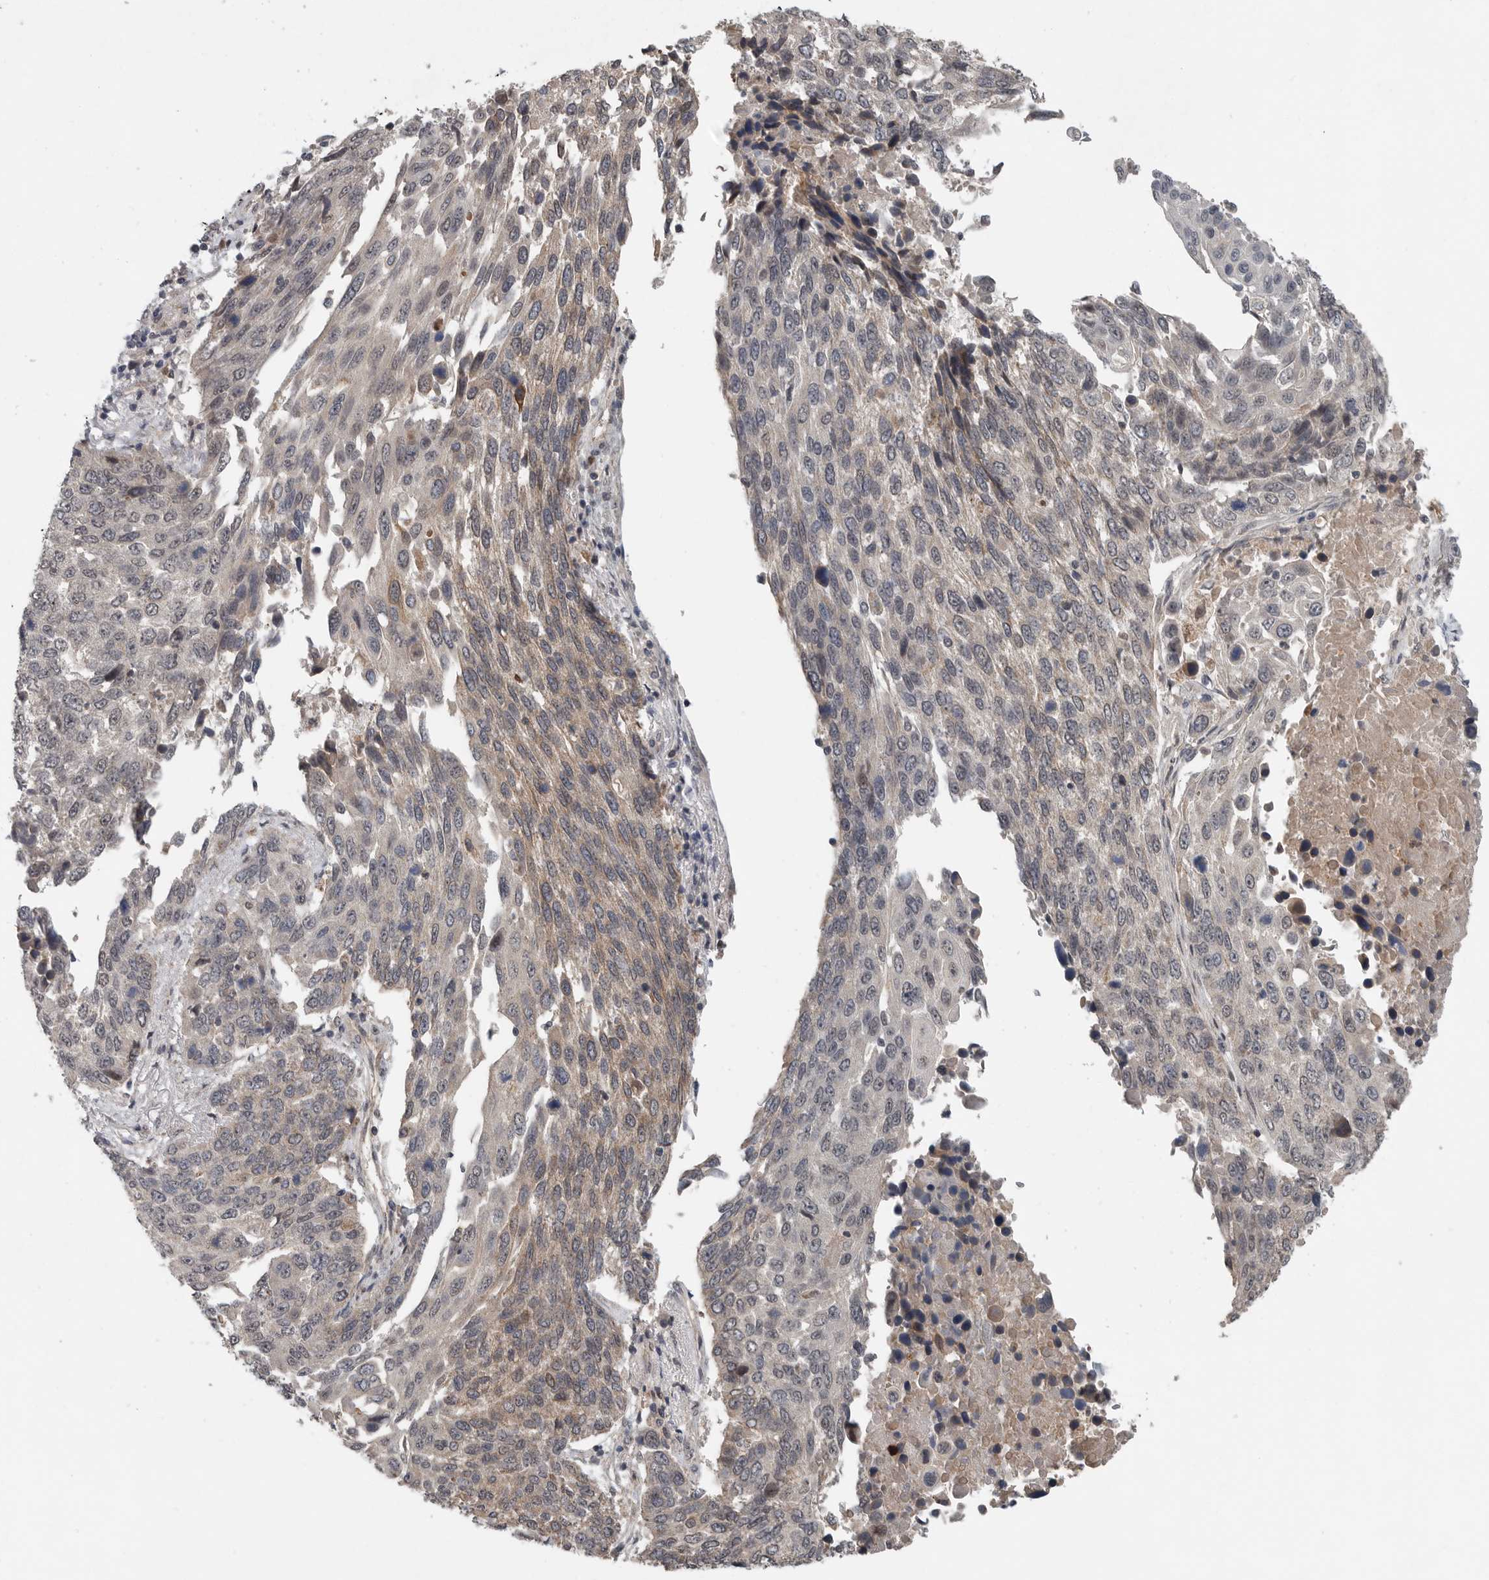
{"staining": {"intensity": "weak", "quantity": "<25%", "location": "cytoplasmic/membranous"}, "tissue": "lung cancer", "cell_type": "Tumor cells", "image_type": "cancer", "snomed": [{"axis": "morphology", "description": "Squamous cell carcinoma, NOS"}, {"axis": "topography", "description": "Lung"}], "caption": "Squamous cell carcinoma (lung) was stained to show a protein in brown. There is no significant expression in tumor cells.", "gene": "SCP2", "patient": {"sex": "male", "age": 66}}